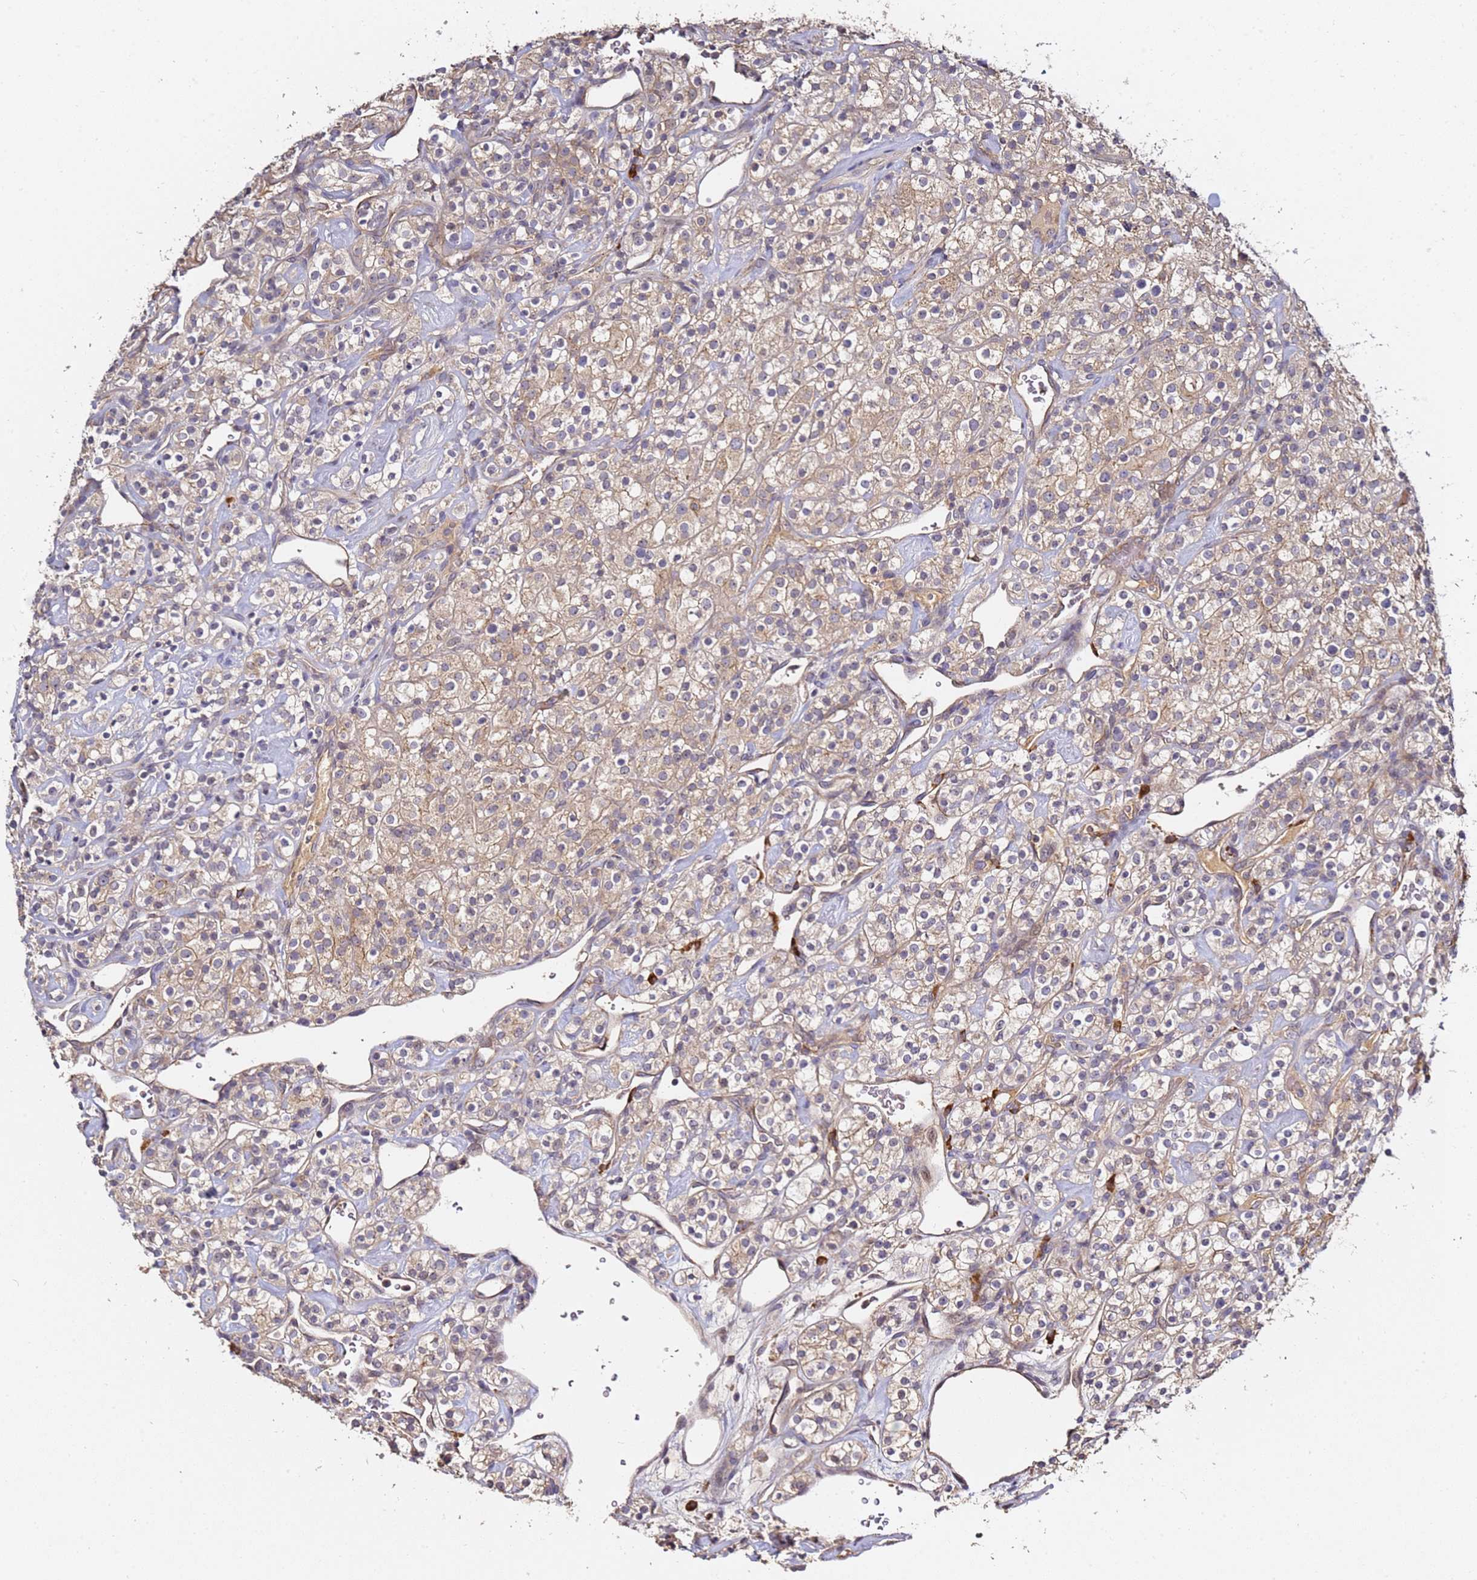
{"staining": {"intensity": "weak", "quantity": "25%-75%", "location": "cytoplasmic/membranous"}, "tissue": "renal cancer", "cell_type": "Tumor cells", "image_type": "cancer", "snomed": [{"axis": "morphology", "description": "Adenocarcinoma, NOS"}, {"axis": "topography", "description": "Kidney"}], "caption": "A high-resolution histopathology image shows immunohistochemistry (IHC) staining of renal cancer, which displays weak cytoplasmic/membranous expression in approximately 25%-75% of tumor cells.", "gene": "OSBPL2", "patient": {"sex": "male", "age": 77}}